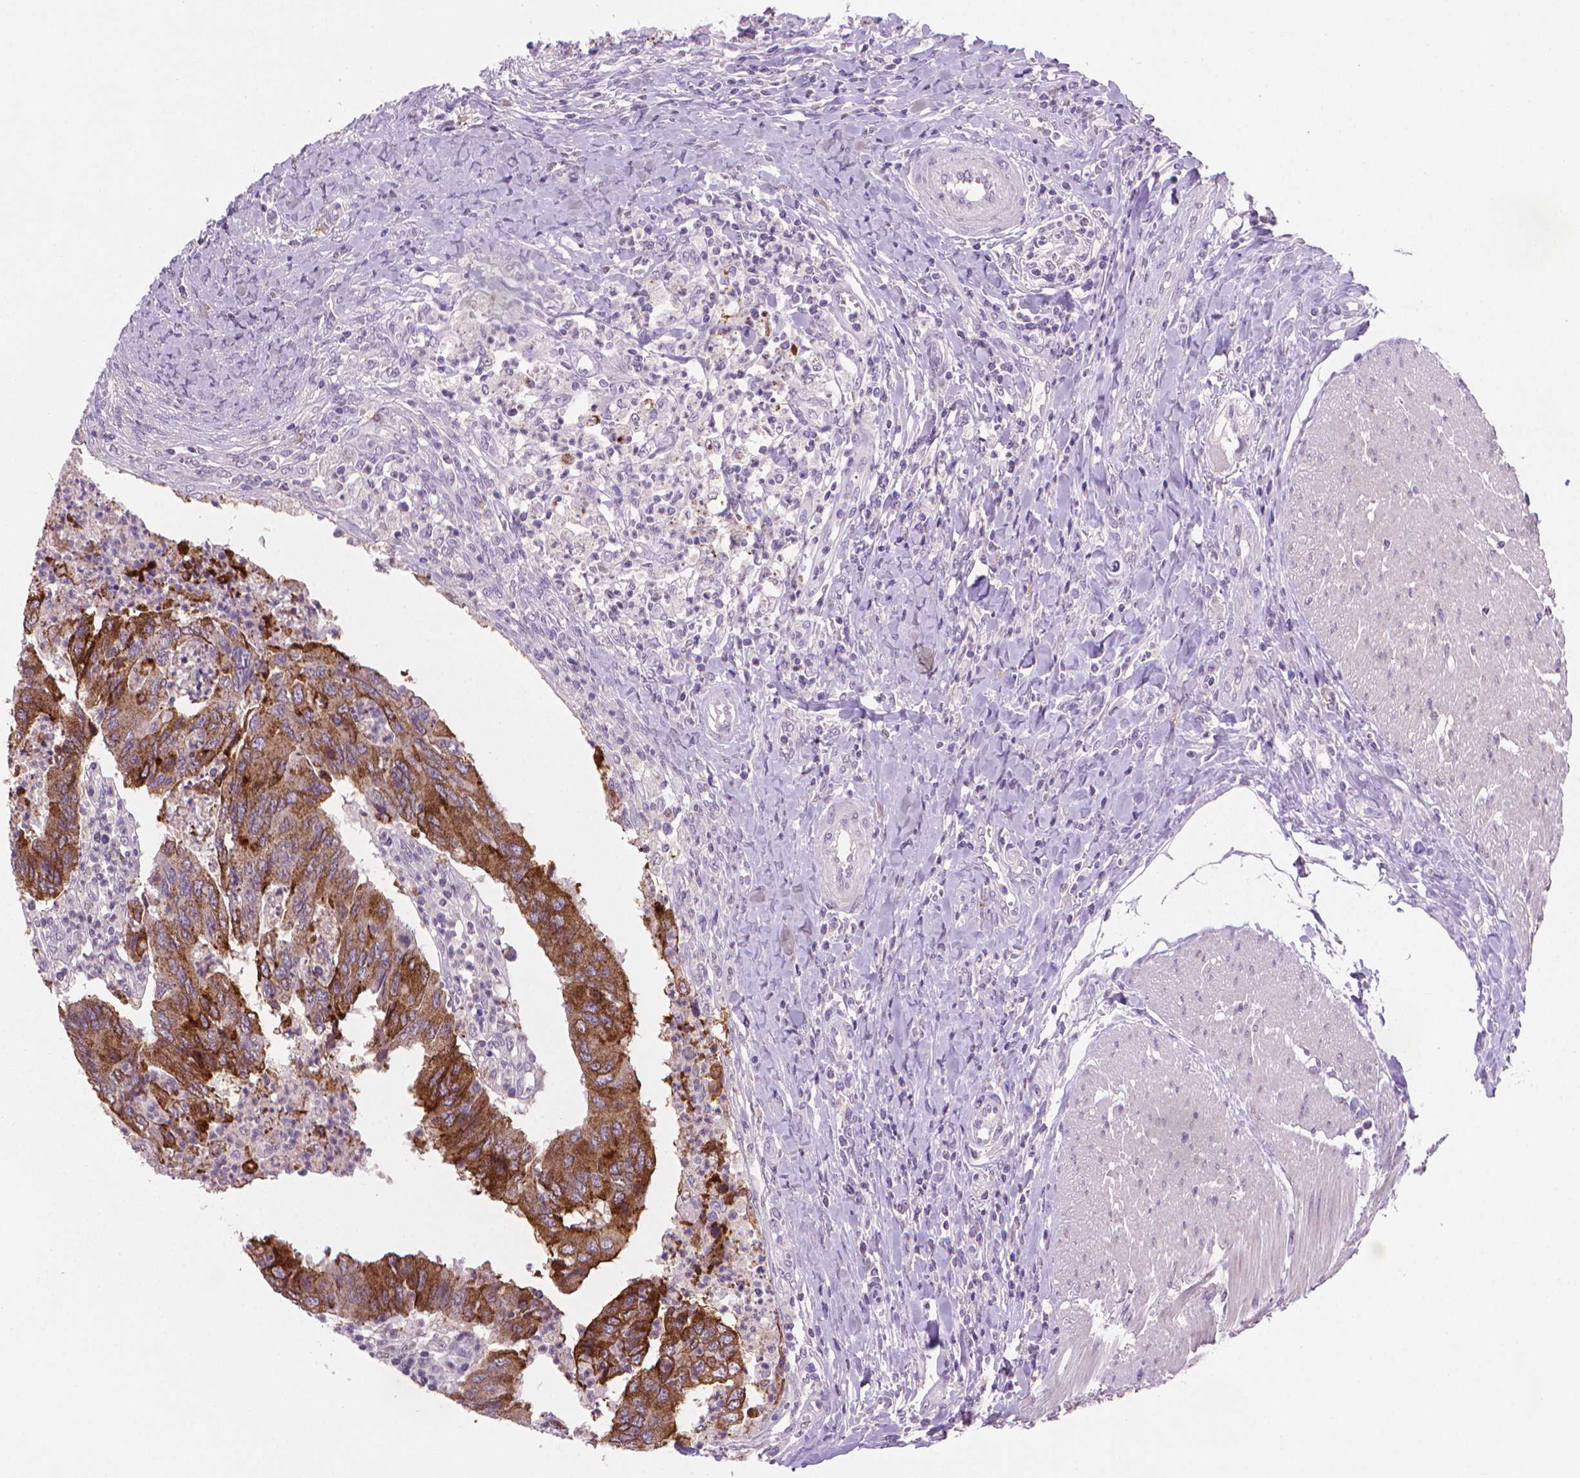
{"staining": {"intensity": "strong", "quantity": ">75%", "location": "cytoplasmic/membranous"}, "tissue": "colorectal cancer", "cell_type": "Tumor cells", "image_type": "cancer", "snomed": [{"axis": "morphology", "description": "Adenocarcinoma, NOS"}, {"axis": "topography", "description": "Colon"}], "caption": "A high-resolution histopathology image shows IHC staining of colorectal cancer (adenocarcinoma), which reveals strong cytoplasmic/membranous expression in approximately >75% of tumor cells.", "gene": "MUC1", "patient": {"sex": "female", "age": 67}}